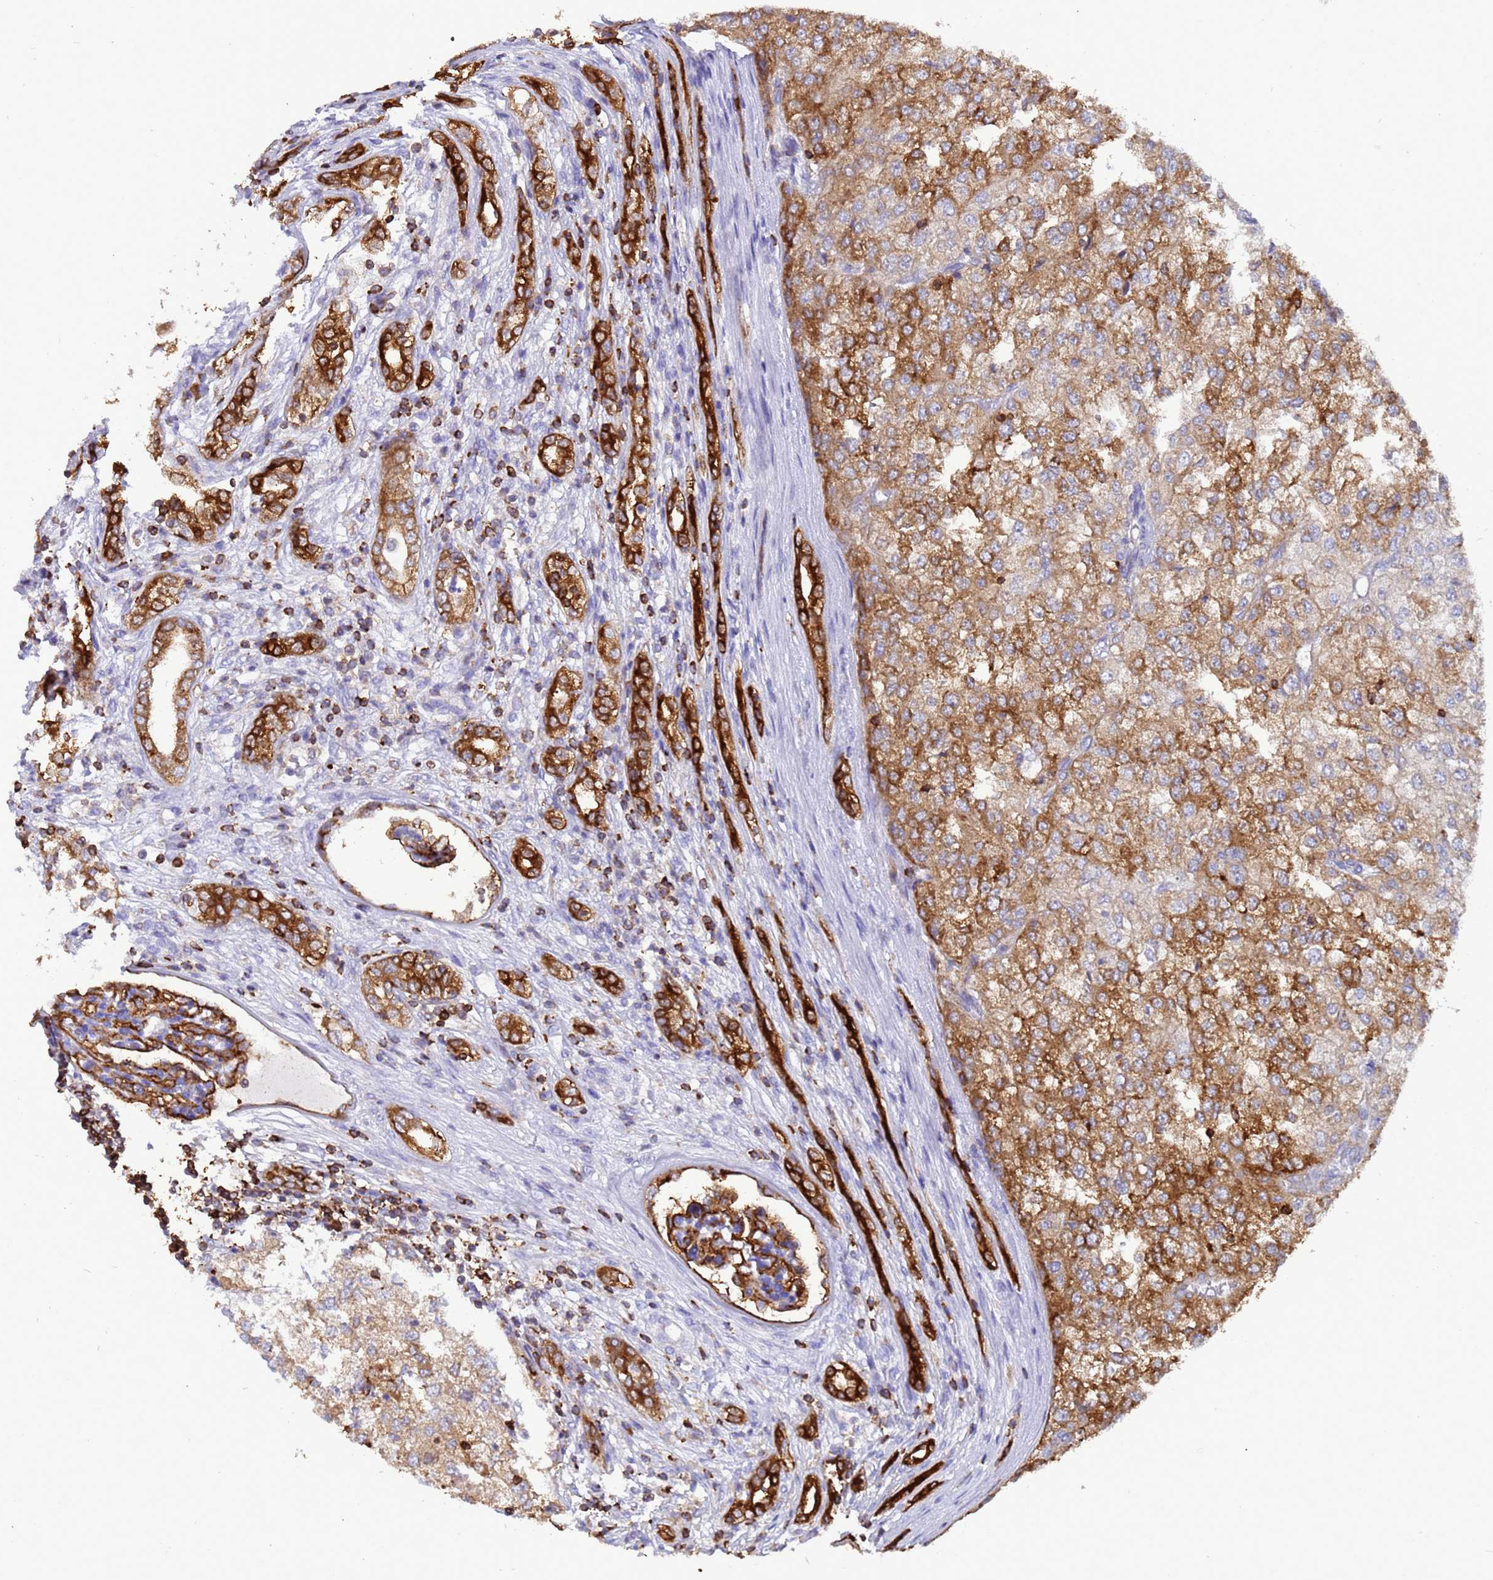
{"staining": {"intensity": "moderate", "quantity": ">75%", "location": "cytoplasmic/membranous"}, "tissue": "renal cancer", "cell_type": "Tumor cells", "image_type": "cancer", "snomed": [{"axis": "morphology", "description": "Adenocarcinoma, NOS"}, {"axis": "topography", "description": "Kidney"}], "caption": "DAB (3,3'-diaminobenzidine) immunohistochemical staining of human renal adenocarcinoma displays moderate cytoplasmic/membranous protein expression in approximately >75% of tumor cells.", "gene": "EZR", "patient": {"sex": "female", "age": 54}}